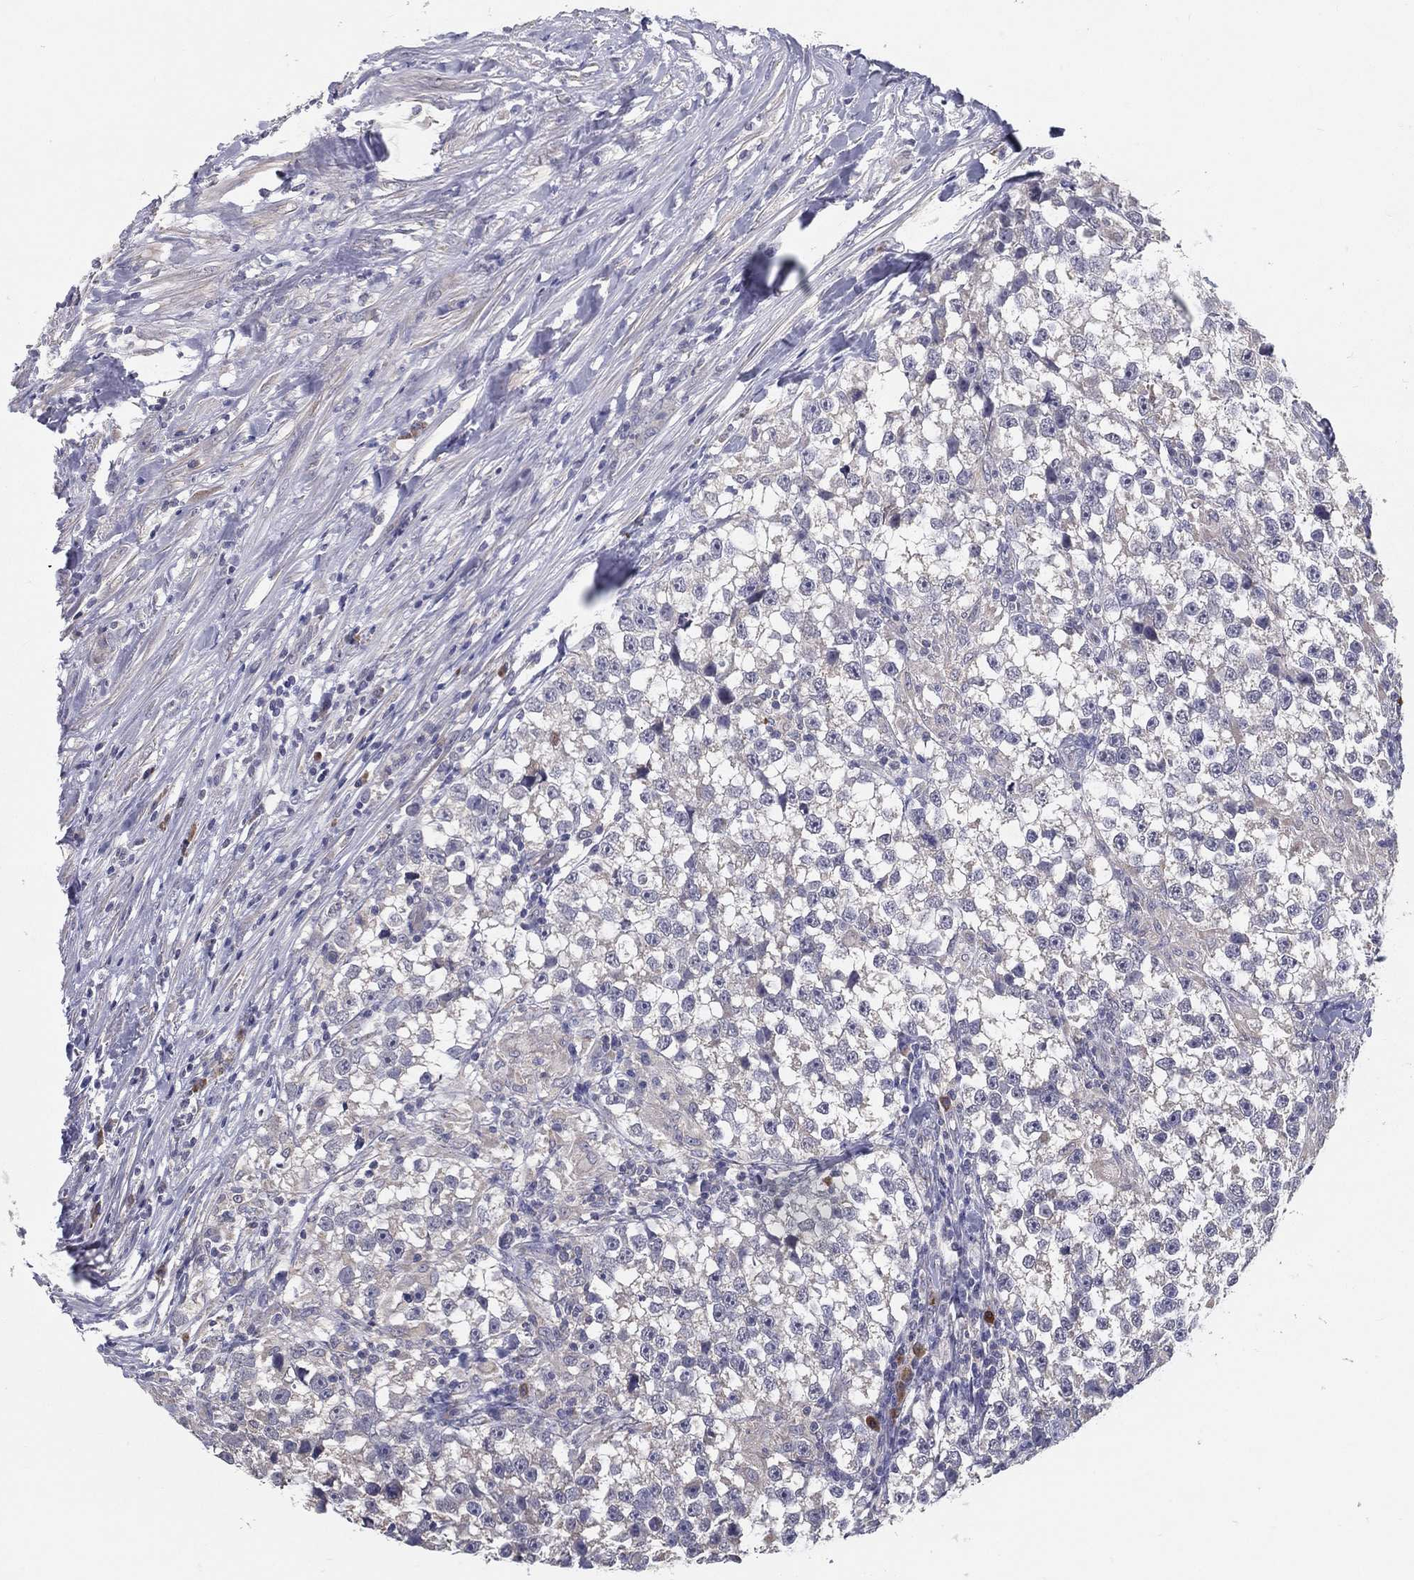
{"staining": {"intensity": "negative", "quantity": "none", "location": "none"}, "tissue": "testis cancer", "cell_type": "Tumor cells", "image_type": "cancer", "snomed": [{"axis": "morphology", "description": "Seminoma, NOS"}, {"axis": "topography", "description": "Testis"}], "caption": "IHC image of neoplastic tissue: human testis cancer (seminoma) stained with DAB exhibits no significant protein expression in tumor cells. (DAB immunohistochemistry, high magnification).", "gene": "PCSK1", "patient": {"sex": "male", "age": 46}}